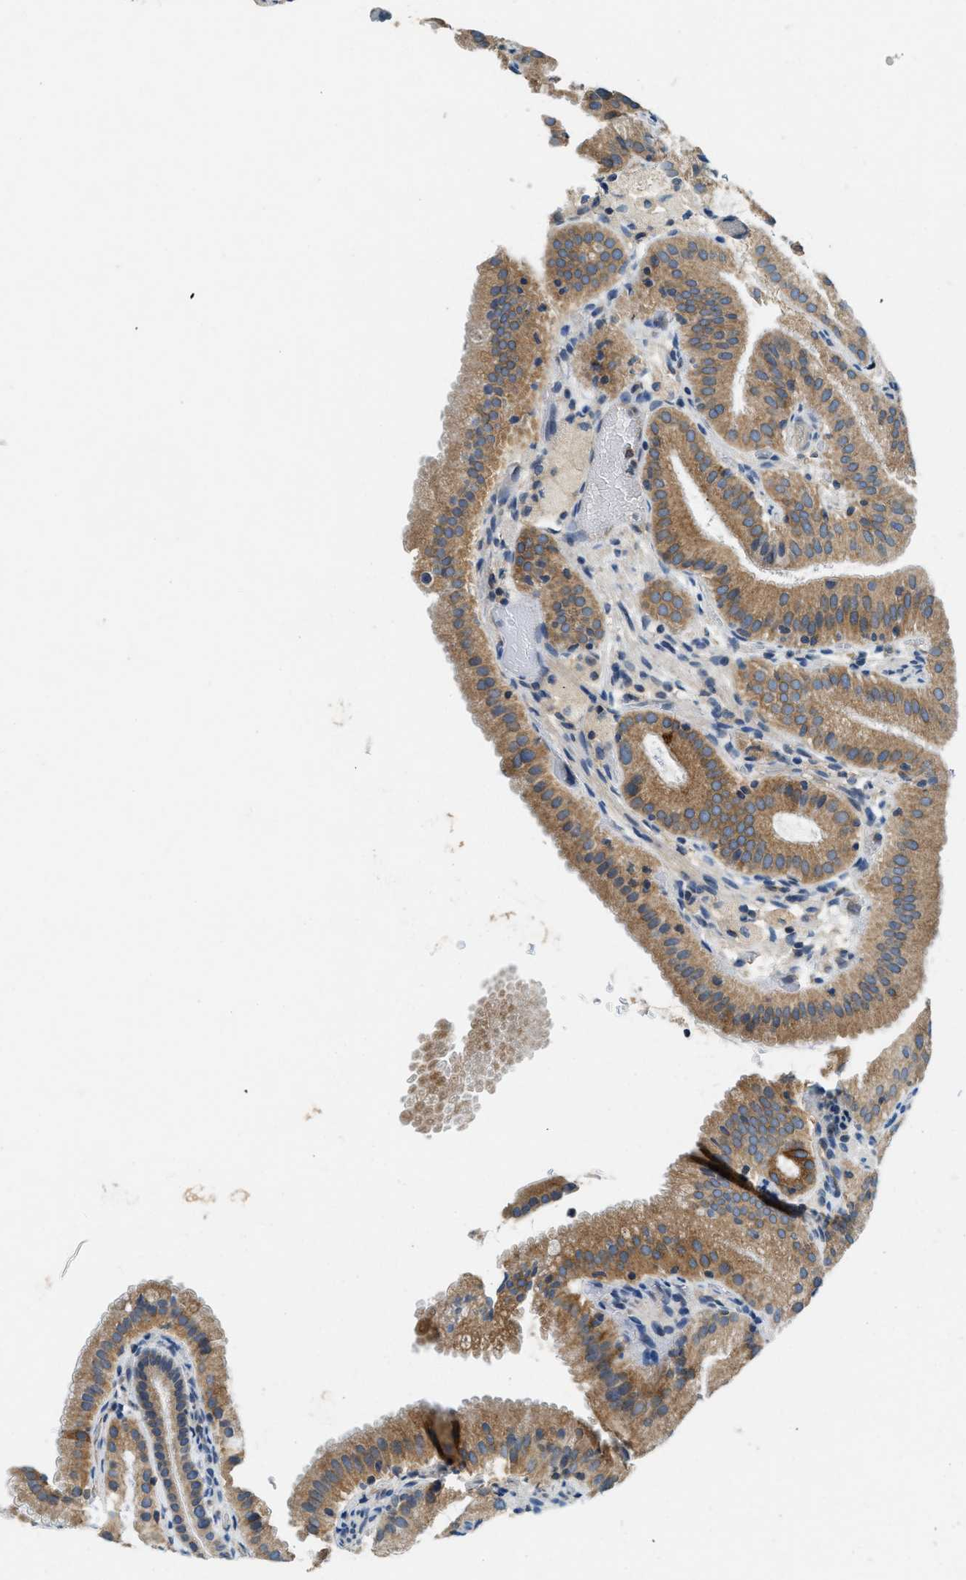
{"staining": {"intensity": "moderate", "quantity": ">75%", "location": "cytoplasmic/membranous"}, "tissue": "gallbladder", "cell_type": "Glandular cells", "image_type": "normal", "snomed": [{"axis": "morphology", "description": "Normal tissue, NOS"}, {"axis": "topography", "description": "Gallbladder"}], "caption": "Moderate cytoplasmic/membranous protein staining is appreciated in about >75% of glandular cells in gallbladder. Immunohistochemistry (ihc) stains the protein of interest in brown and the nuclei are stained blue.", "gene": "BCAP31", "patient": {"sex": "male", "age": 54}}